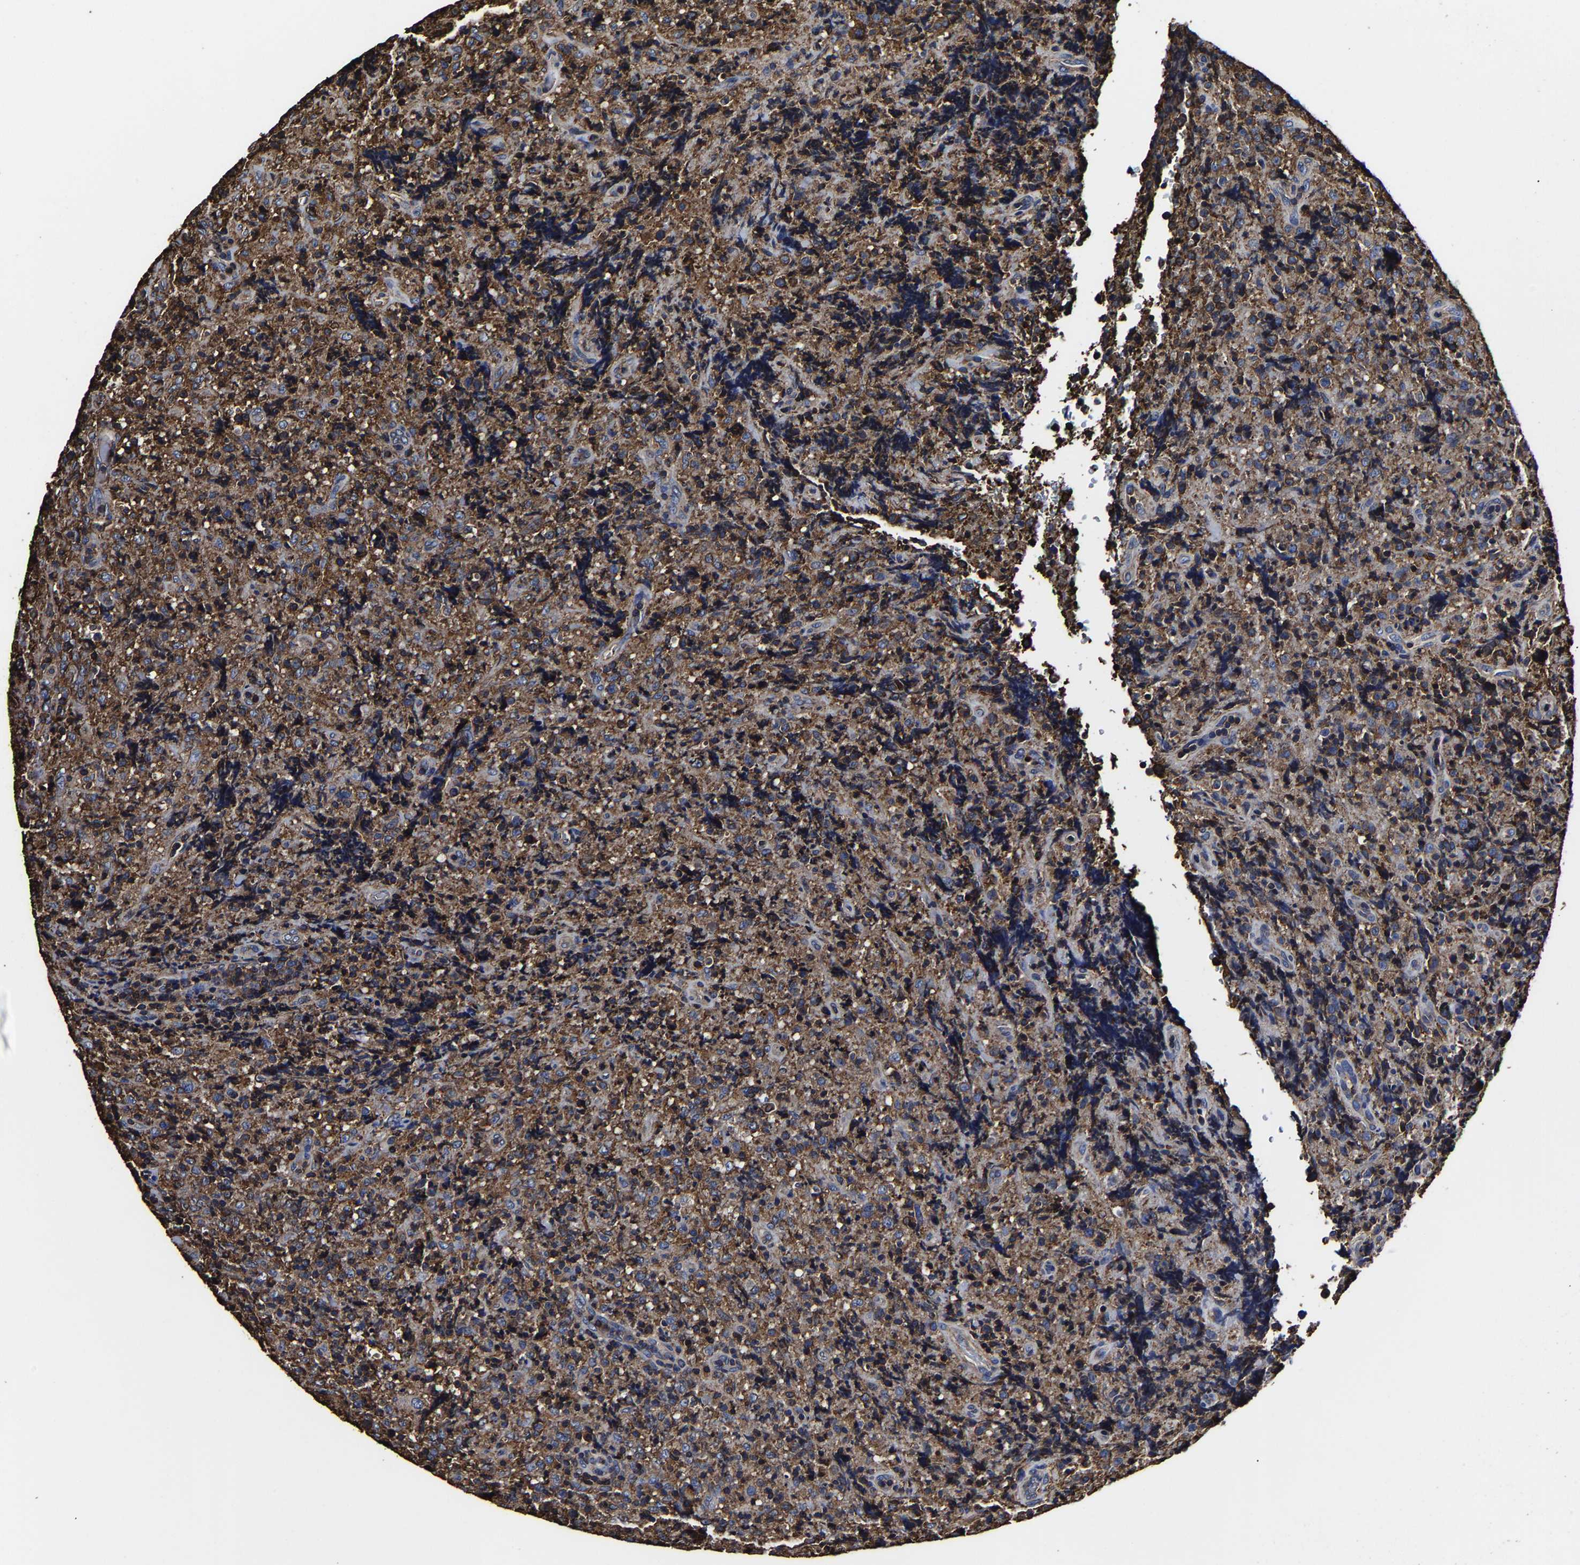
{"staining": {"intensity": "moderate", "quantity": ">75%", "location": "cytoplasmic/membranous"}, "tissue": "lymphoma", "cell_type": "Tumor cells", "image_type": "cancer", "snomed": [{"axis": "morphology", "description": "Malignant lymphoma, non-Hodgkin's type, High grade"}, {"axis": "topography", "description": "Tonsil"}], "caption": "High-power microscopy captured an immunohistochemistry (IHC) micrograph of lymphoma, revealing moderate cytoplasmic/membranous positivity in about >75% of tumor cells.", "gene": "SSH3", "patient": {"sex": "female", "age": 36}}